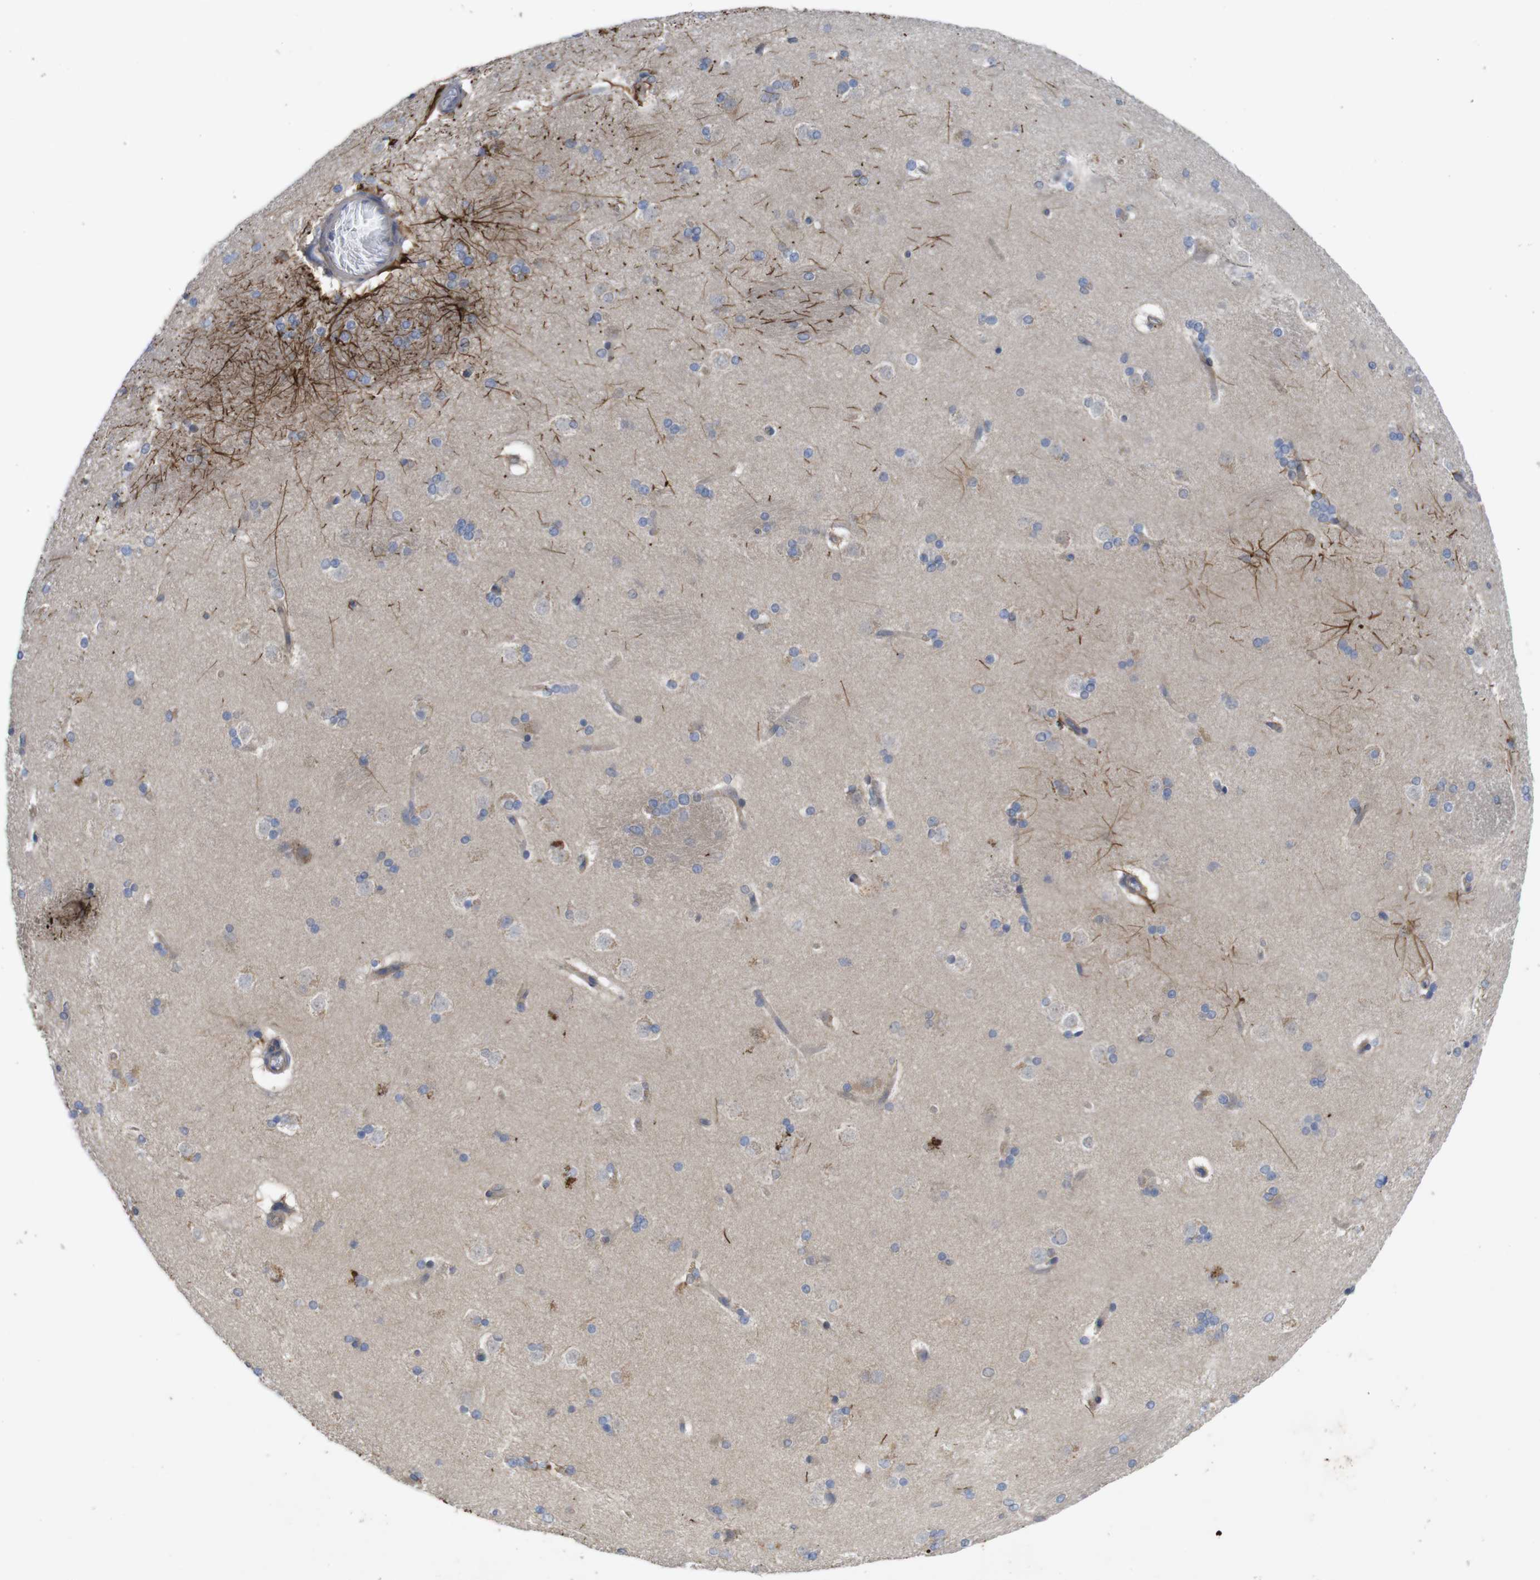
{"staining": {"intensity": "strong", "quantity": "<25%", "location": "cytoplasmic/membranous"}, "tissue": "caudate", "cell_type": "Glial cells", "image_type": "normal", "snomed": [{"axis": "morphology", "description": "Normal tissue, NOS"}, {"axis": "topography", "description": "Lateral ventricle wall"}], "caption": "Immunohistochemistry of benign human caudate reveals medium levels of strong cytoplasmic/membranous staining in approximately <25% of glial cells. (Brightfield microscopy of DAB IHC at high magnification).", "gene": "KIDINS220", "patient": {"sex": "female", "age": 19}}